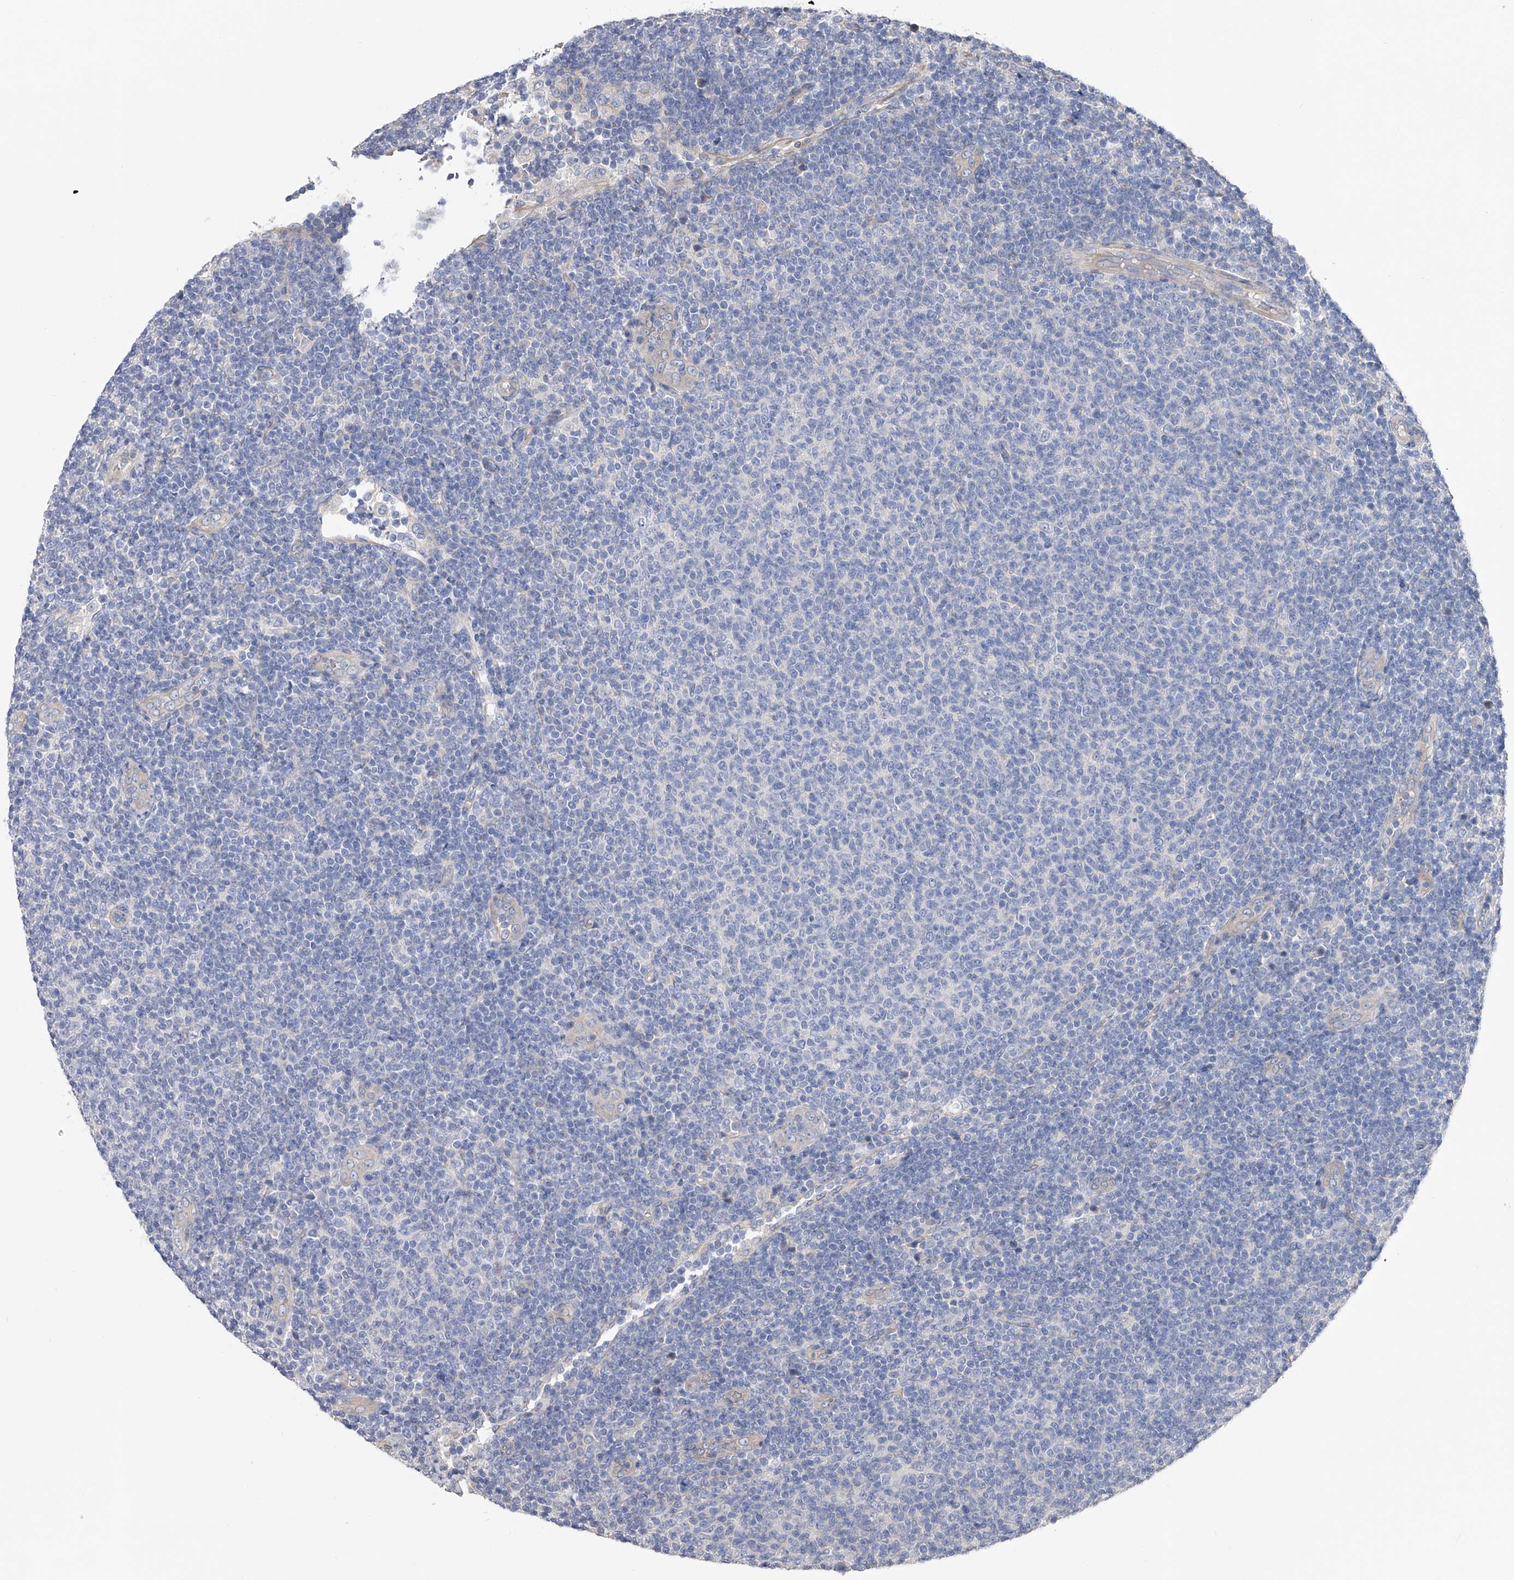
{"staining": {"intensity": "negative", "quantity": "none", "location": "none"}, "tissue": "lymphoma", "cell_type": "Tumor cells", "image_type": "cancer", "snomed": [{"axis": "morphology", "description": "Malignant lymphoma, non-Hodgkin's type, Low grade"}, {"axis": "topography", "description": "Lymph node"}], "caption": "DAB immunohistochemical staining of lymphoma displays no significant expression in tumor cells.", "gene": "RWDD2A", "patient": {"sex": "male", "age": 66}}